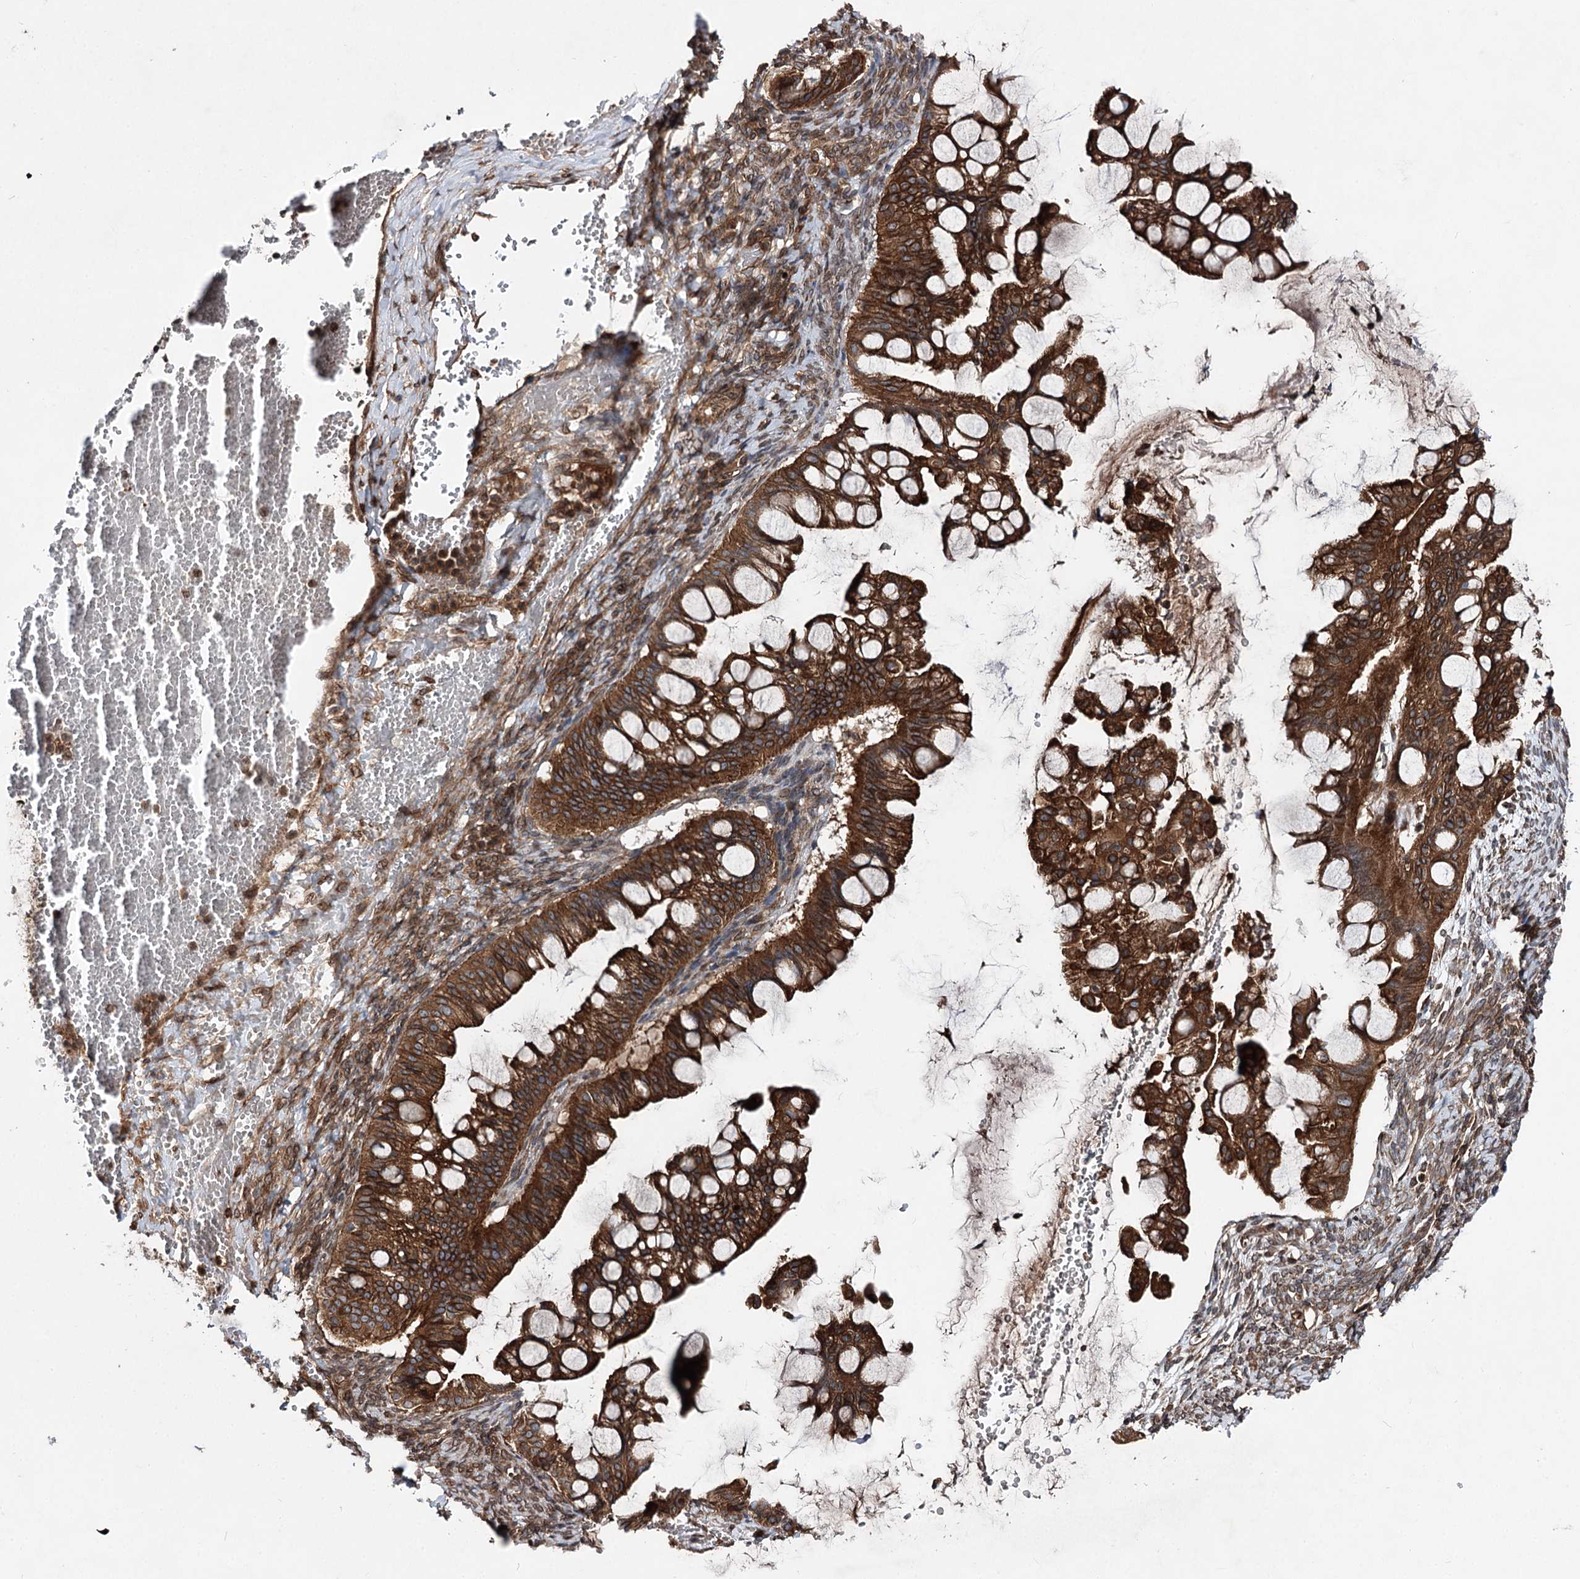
{"staining": {"intensity": "strong", "quantity": ">75%", "location": "cytoplasmic/membranous"}, "tissue": "ovarian cancer", "cell_type": "Tumor cells", "image_type": "cancer", "snomed": [{"axis": "morphology", "description": "Cystadenocarcinoma, mucinous, NOS"}, {"axis": "topography", "description": "Ovary"}], "caption": "Mucinous cystadenocarcinoma (ovarian) tissue exhibits strong cytoplasmic/membranous staining in approximately >75% of tumor cells", "gene": "FGFR1OP2", "patient": {"sex": "female", "age": 73}}